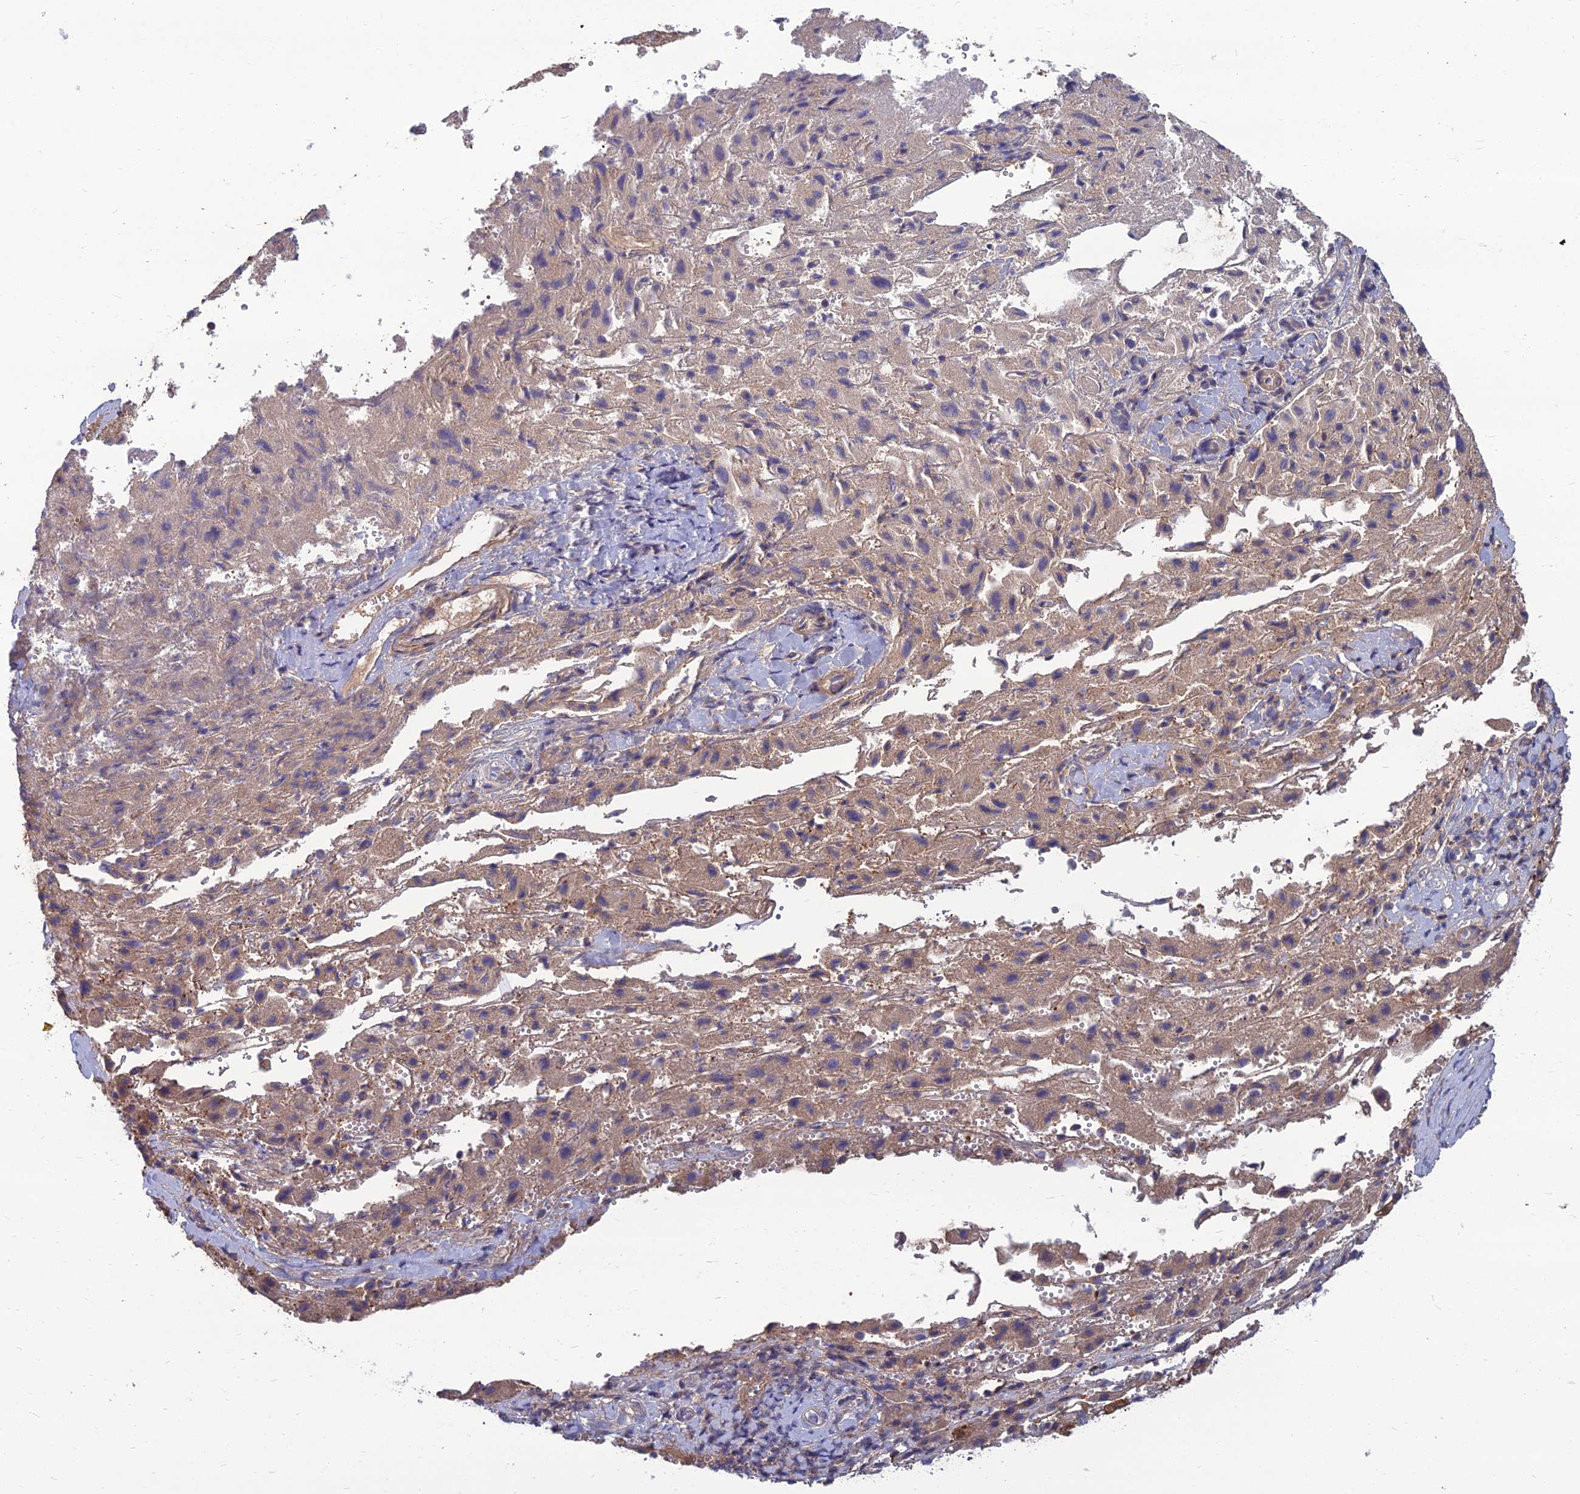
{"staining": {"intensity": "moderate", "quantity": ">75%", "location": "cytoplasmic/membranous"}, "tissue": "liver cancer", "cell_type": "Tumor cells", "image_type": "cancer", "snomed": [{"axis": "morphology", "description": "Carcinoma, Hepatocellular, NOS"}, {"axis": "topography", "description": "Liver"}], "caption": "Protein staining of liver cancer tissue reveals moderate cytoplasmic/membranous positivity in about >75% of tumor cells.", "gene": "OPA3", "patient": {"sex": "female", "age": 58}}